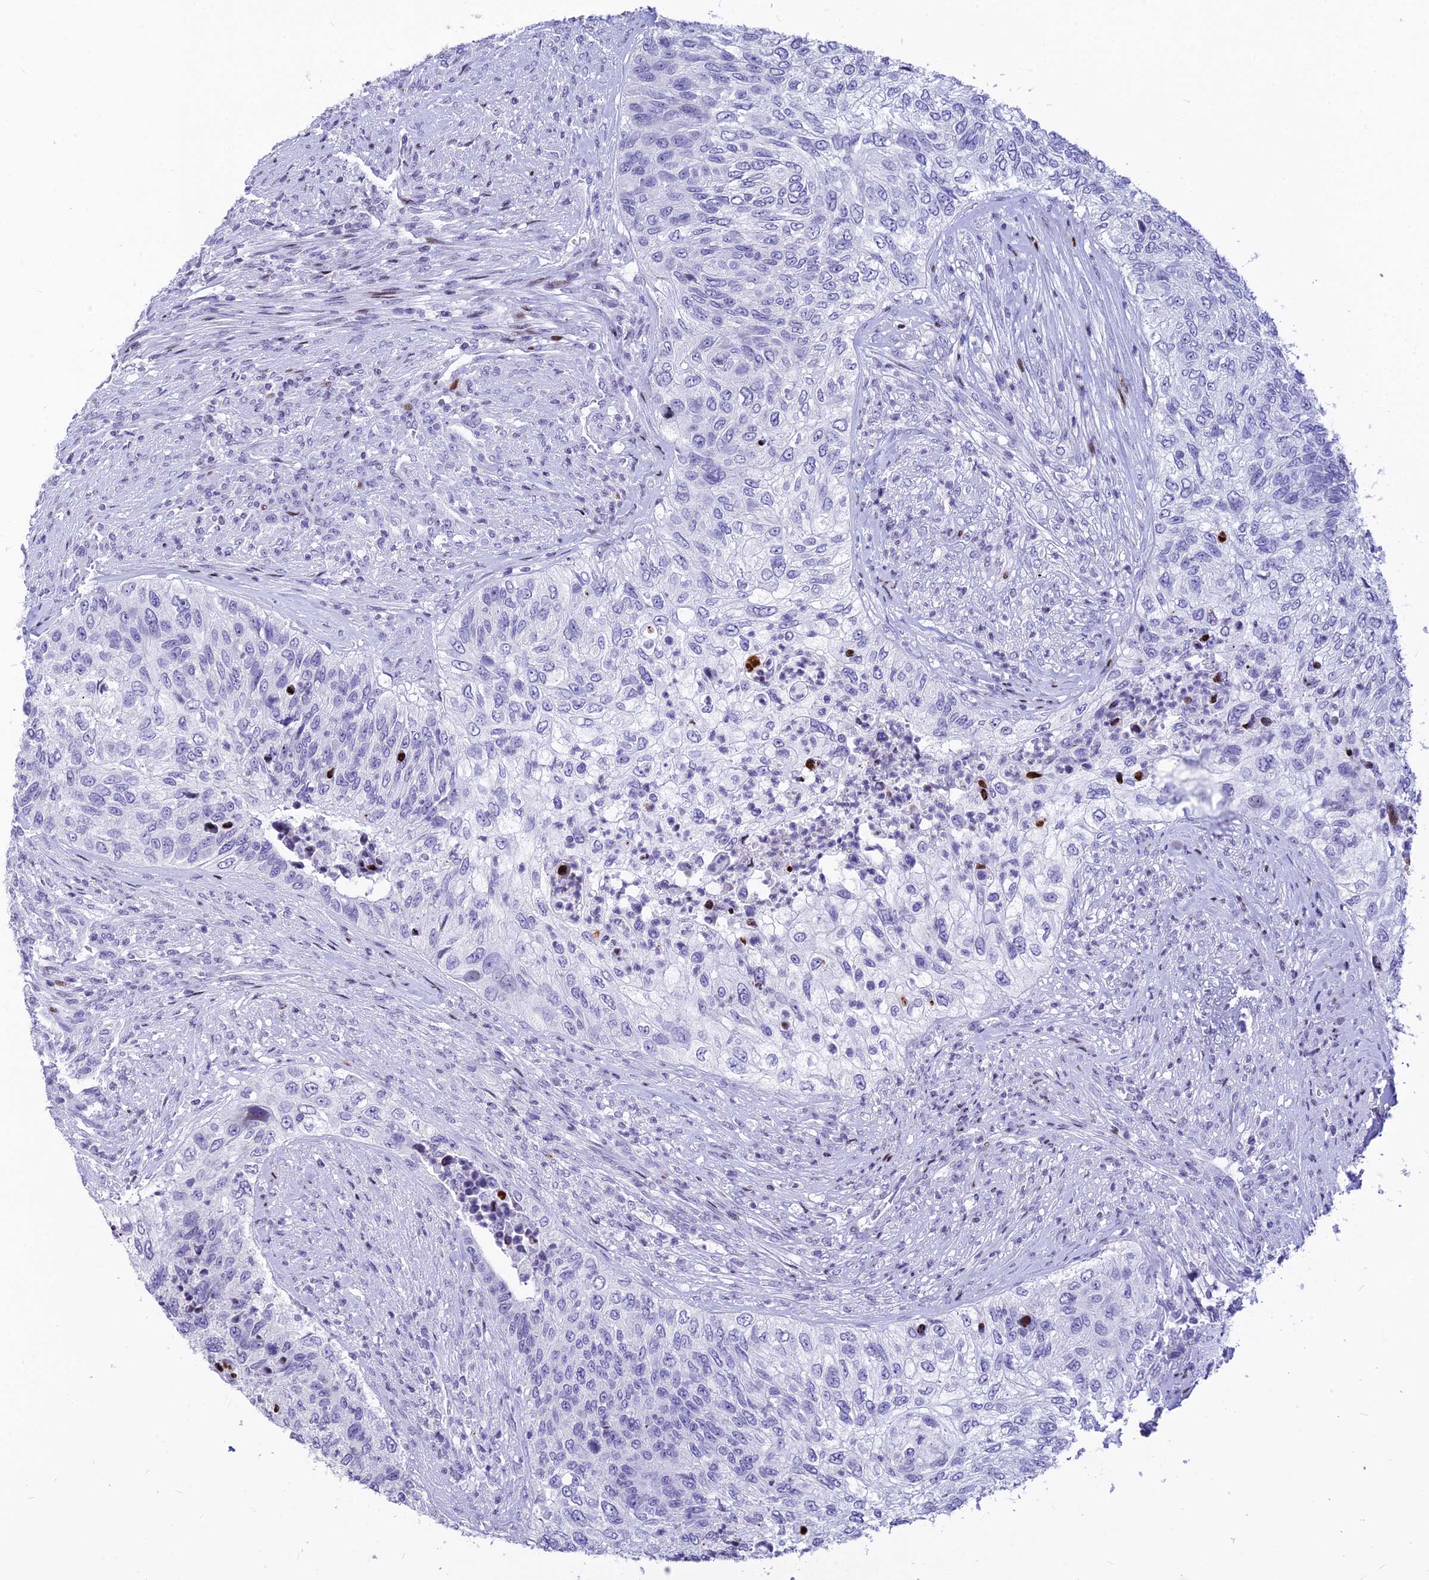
{"staining": {"intensity": "negative", "quantity": "none", "location": "none"}, "tissue": "urothelial cancer", "cell_type": "Tumor cells", "image_type": "cancer", "snomed": [{"axis": "morphology", "description": "Urothelial carcinoma, High grade"}, {"axis": "topography", "description": "Urinary bladder"}], "caption": "Urothelial cancer was stained to show a protein in brown. There is no significant staining in tumor cells. (DAB IHC, high magnification).", "gene": "PRPS1", "patient": {"sex": "female", "age": 60}}